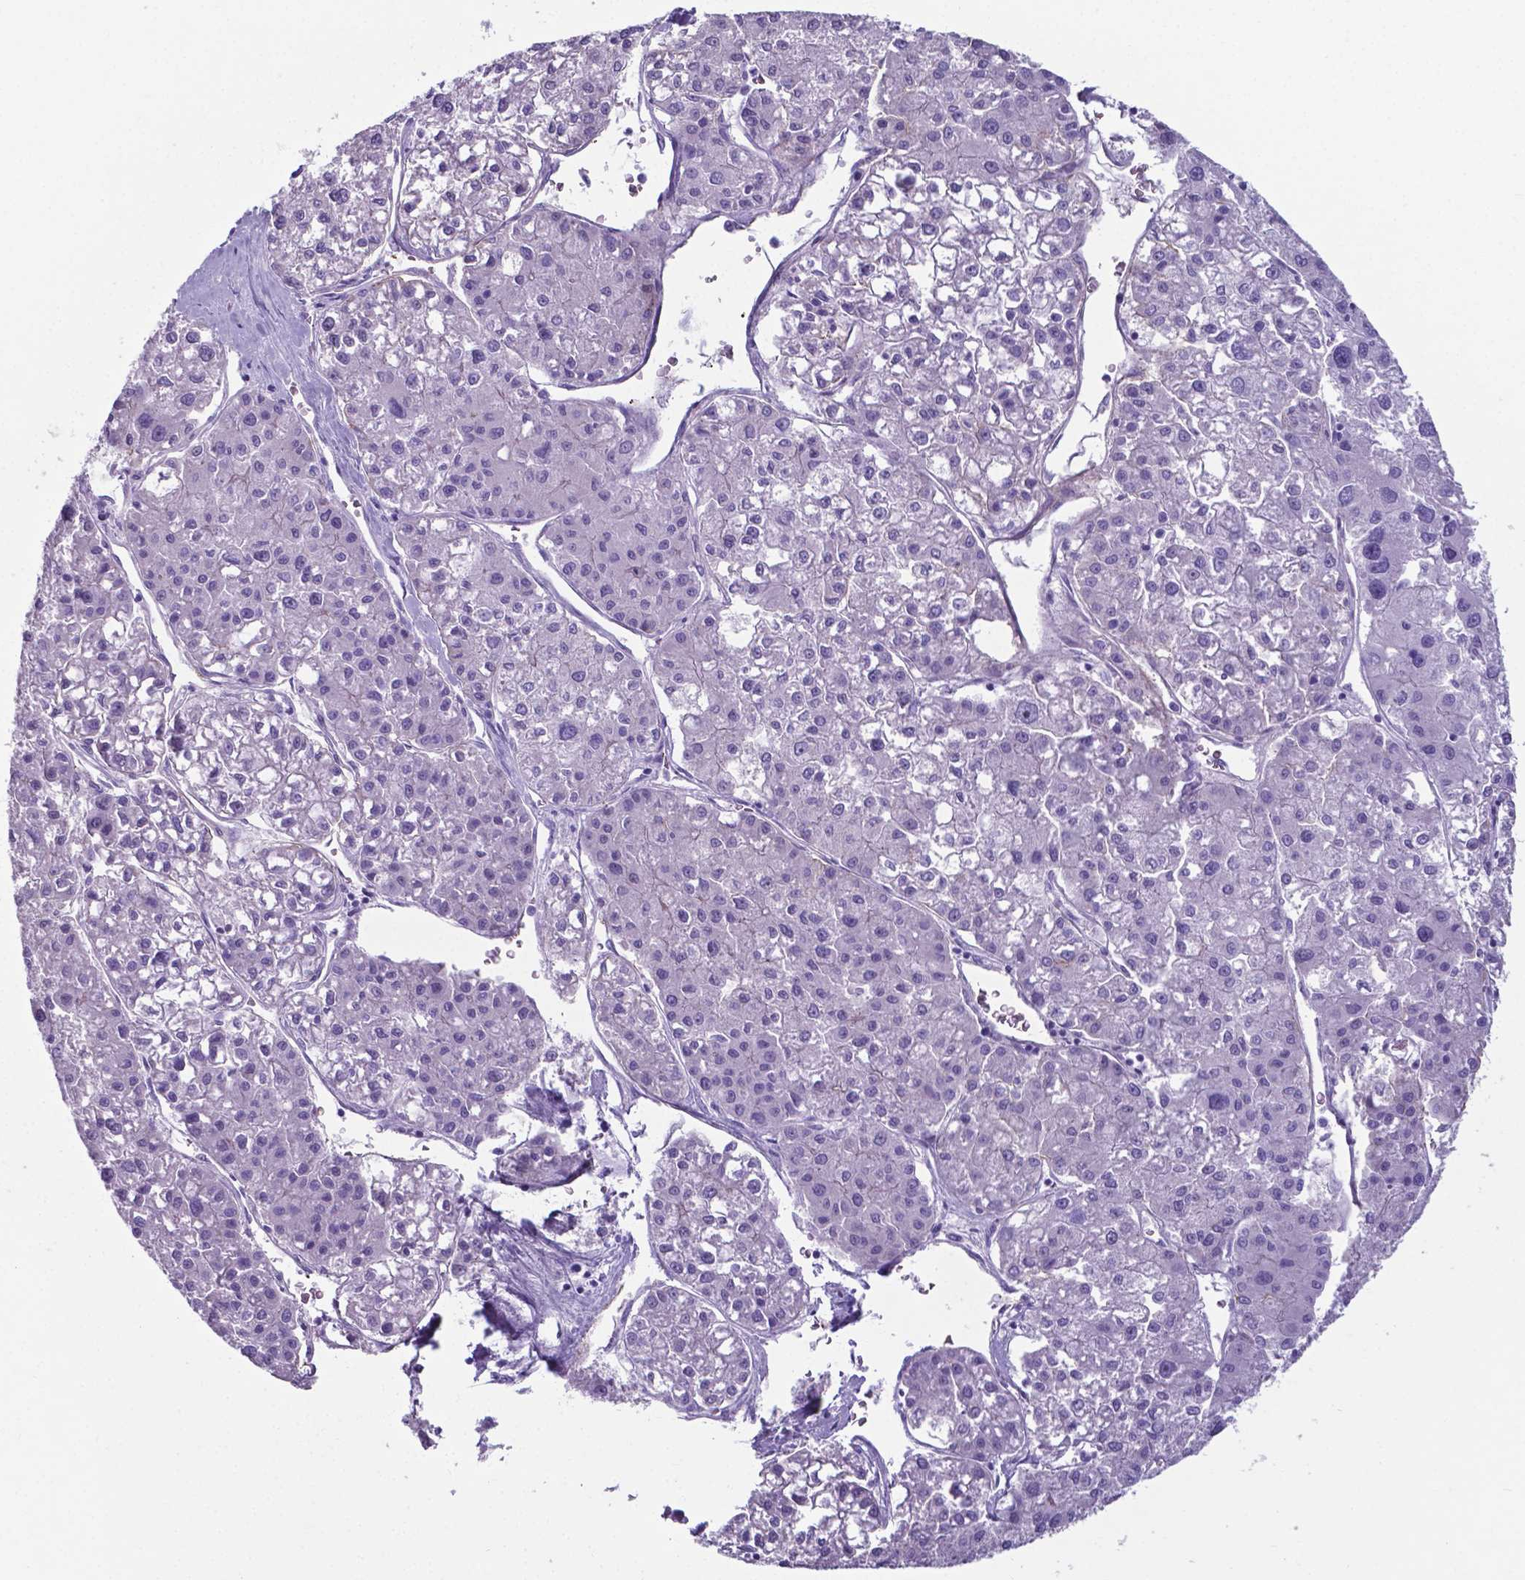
{"staining": {"intensity": "negative", "quantity": "none", "location": "none"}, "tissue": "liver cancer", "cell_type": "Tumor cells", "image_type": "cancer", "snomed": [{"axis": "morphology", "description": "Carcinoma, Hepatocellular, NOS"}, {"axis": "topography", "description": "Liver"}], "caption": "Hepatocellular carcinoma (liver) was stained to show a protein in brown. There is no significant expression in tumor cells.", "gene": "AP5B1", "patient": {"sex": "male", "age": 73}}